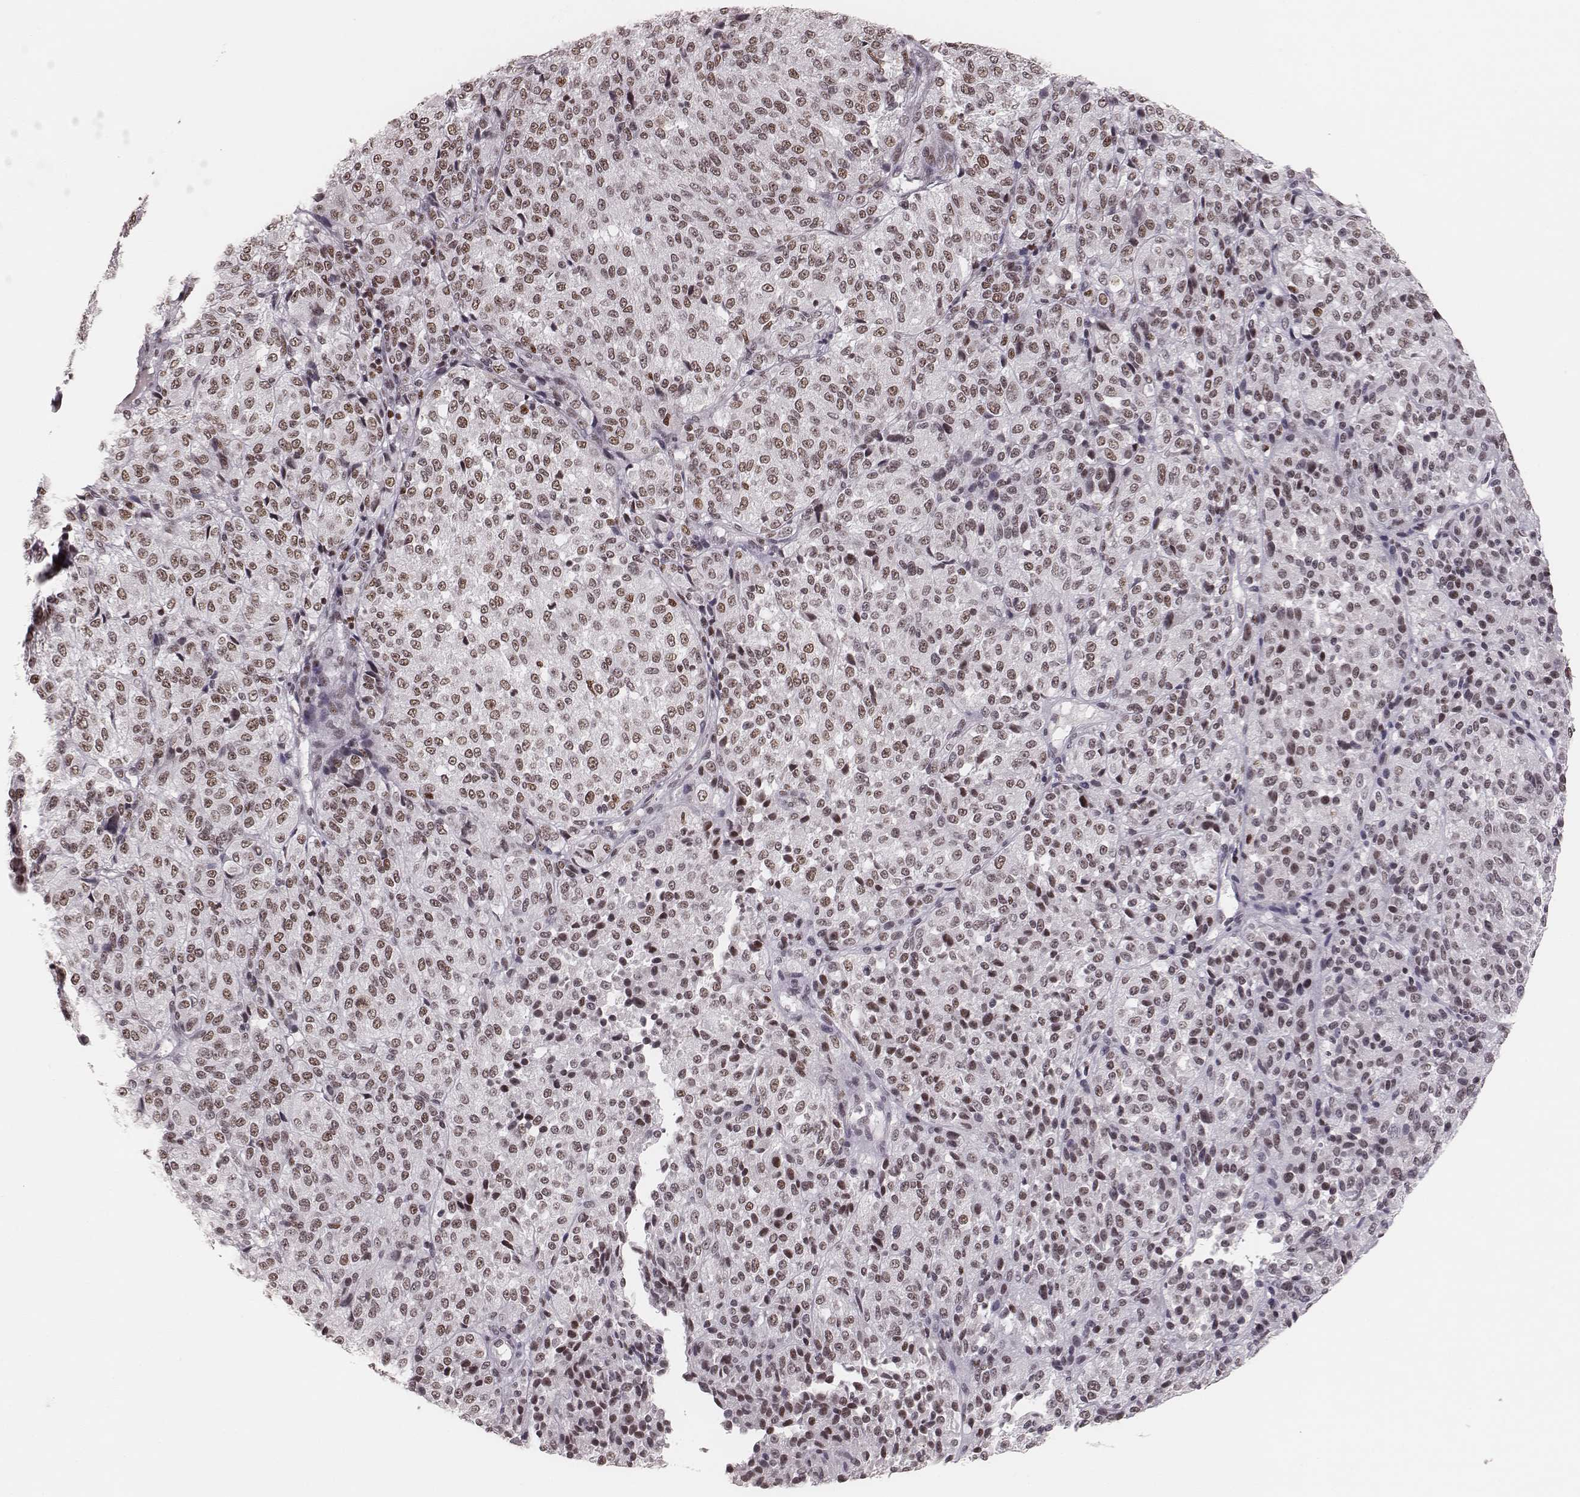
{"staining": {"intensity": "weak", "quantity": ">75%", "location": "nuclear"}, "tissue": "melanoma", "cell_type": "Tumor cells", "image_type": "cancer", "snomed": [{"axis": "morphology", "description": "Malignant melanoma, Metastatic site"}, {"axis": "topography", "description": "Brain"}], "caption": "Human melanoma stained for a protein (brown) exhibits weak nuclear positive expression in about >75% of tumor cells.", "gene": "PARP1", "patient": {"sex": "female", "age": 56}}